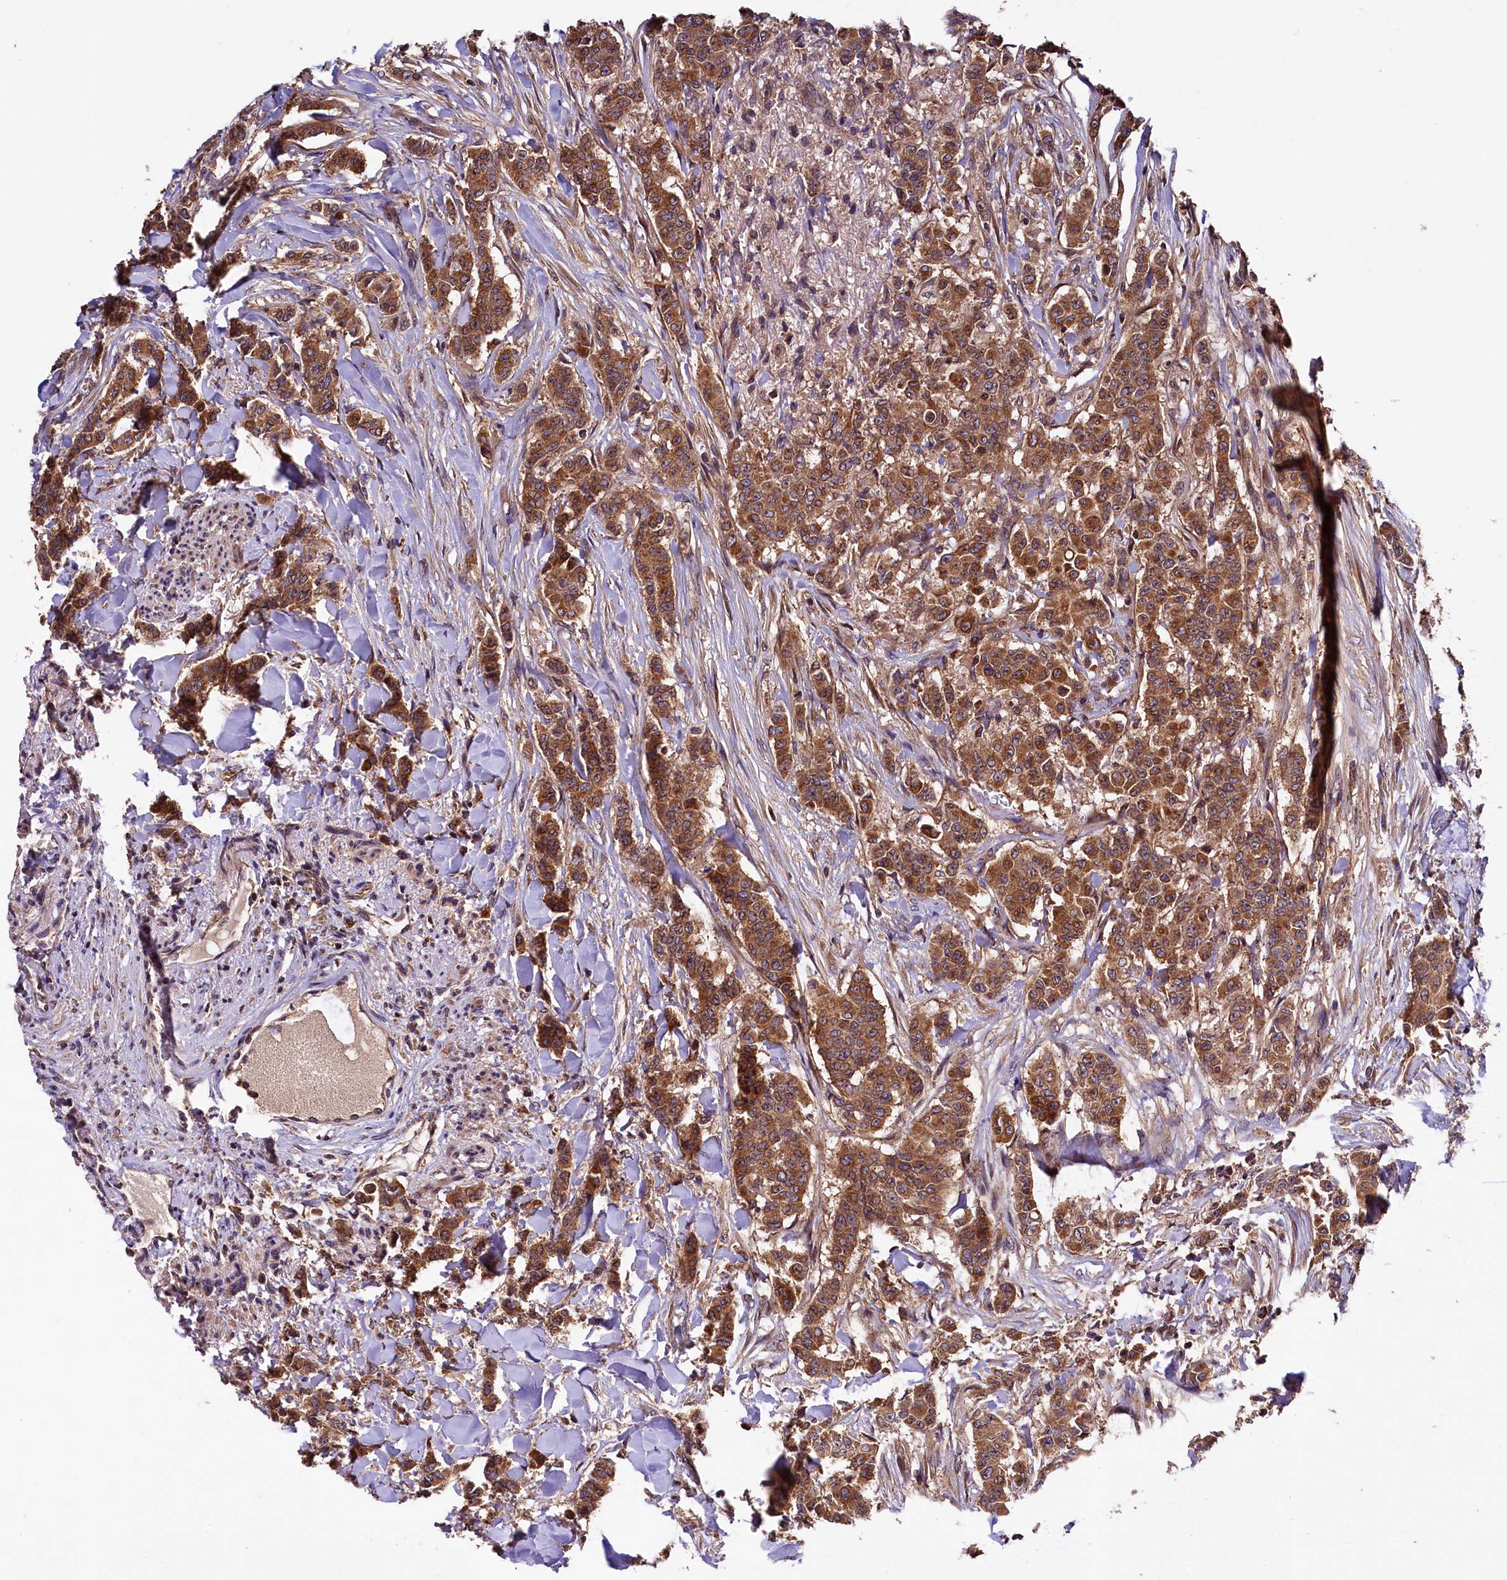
{"staining": {"intensity": "strong", "quantity": ">75%", "location": "cytoplasmic/membranous"}, "tissue": "breast cancer", "cell_type": "Tumor cells", "image_type": "cancer", "snomed": [{"axis": "morphology", "description": "Duct carcinoma"}, {"axis": "topography", "description": "Breast"}], "caption": "Immunohistochemical staining of breast cancer displays high levels of strong cytoplasmic/membranous protein staining in approximately >75% of tumor cells. (IHC, brightfield microscopy, high magnification).", "gene": "KLC2", "patient": {"sex": "female", "age": 40}}